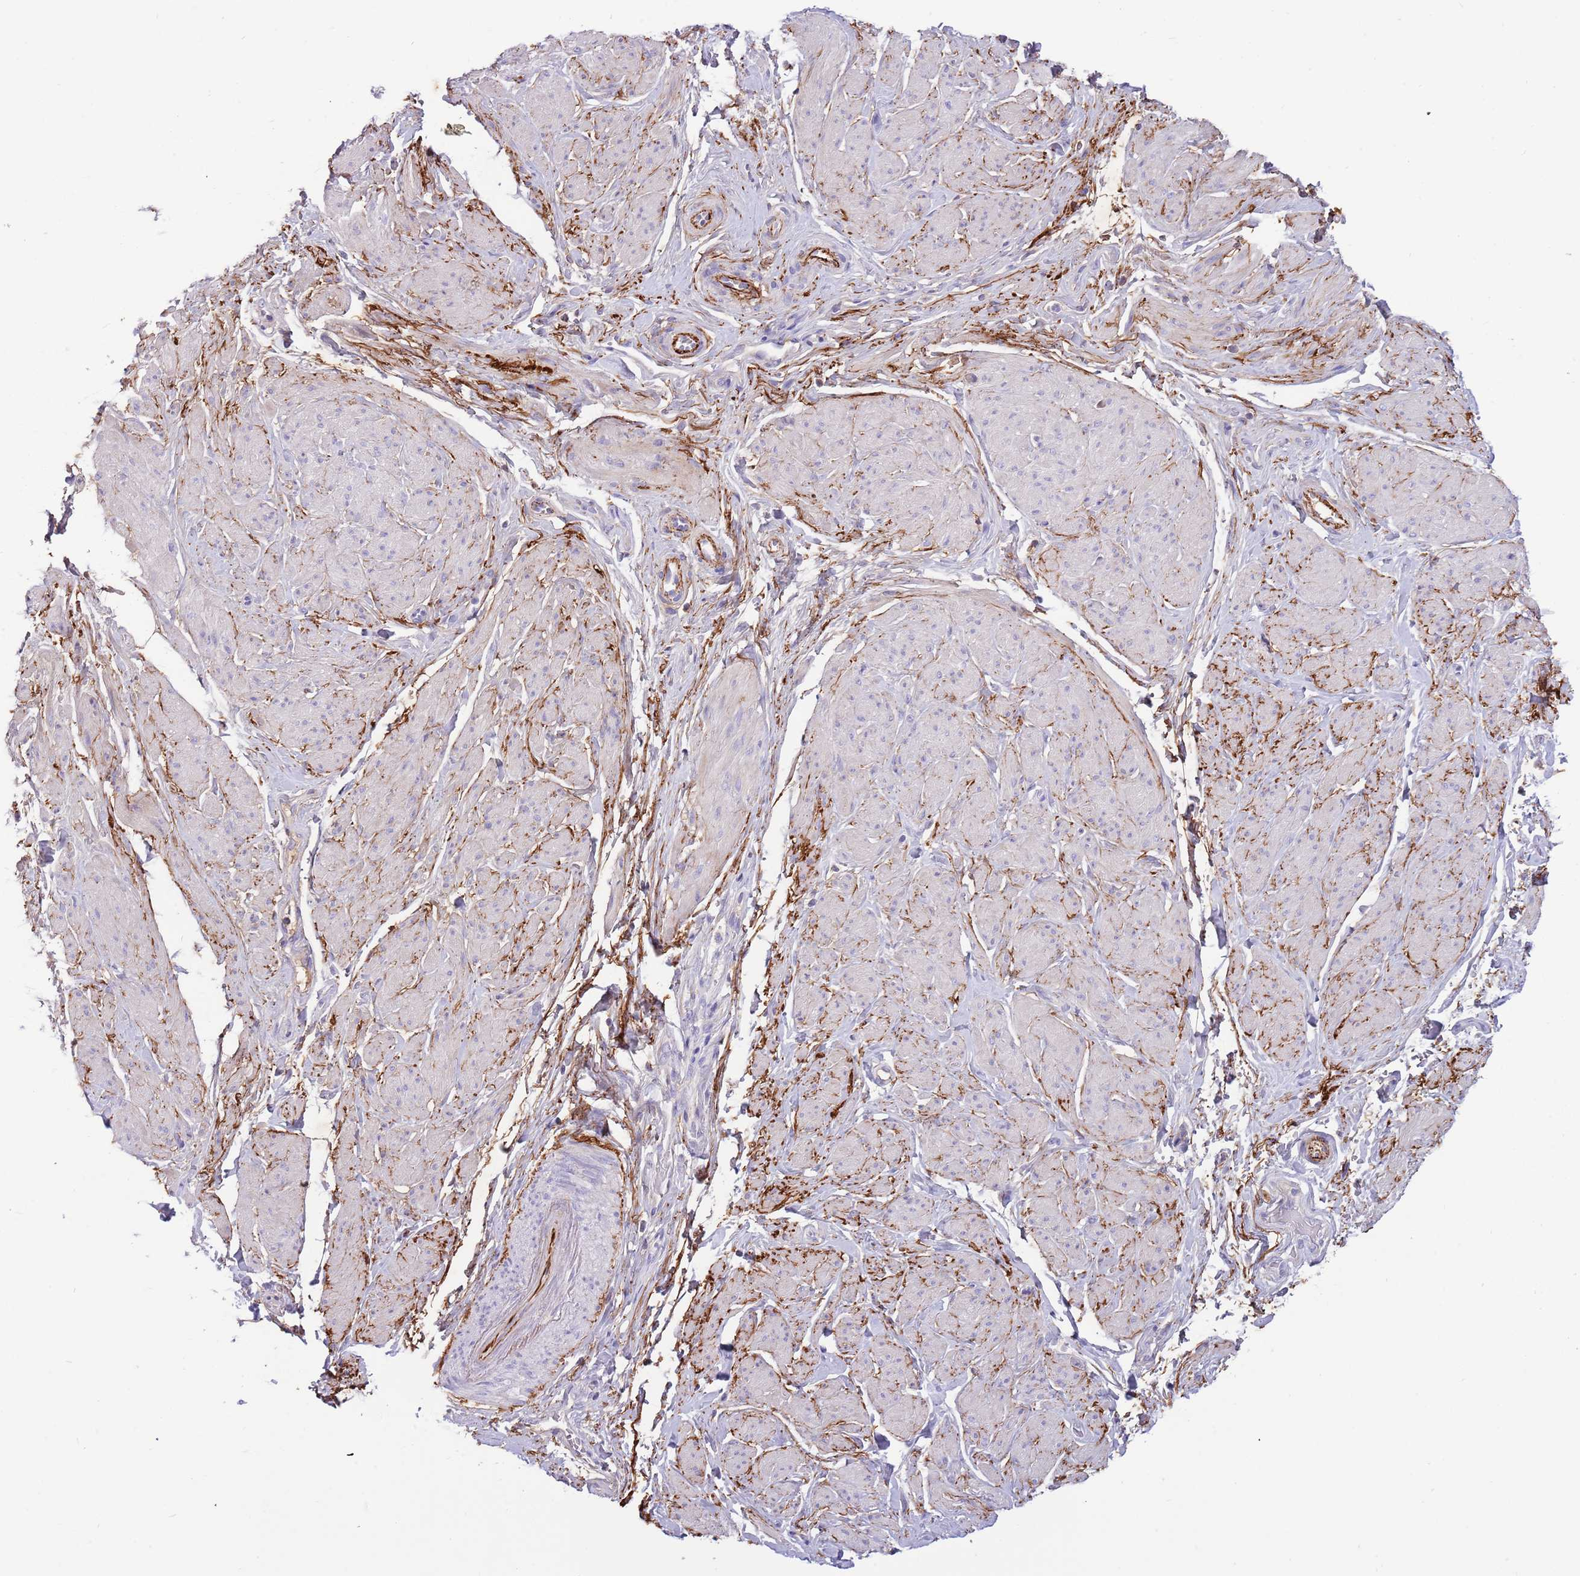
{"staining": {"intensity": "negative", "quantity": "none", "location": "none"}, "tissue": "smooth muscle", "cell_type": "Smooth muscle cells", "image_type": "normal", "snomed": [{"axis": "morphology", "description": "Normal tissue, NOS"}, {"axis": "topography", "description": "Smooth muscle"}, {"axis": "topography", "description": "Peripheral nerve tissue"}], "caption": "Smooth muscle cells are negative for brown protein staining in benign smooth muscle. (DAB immunohistochemistry visualized using brightfield microscopy, high magnification).", "gene": "LEPROTL1", "patient": {"sex": "male", "age": 69}}